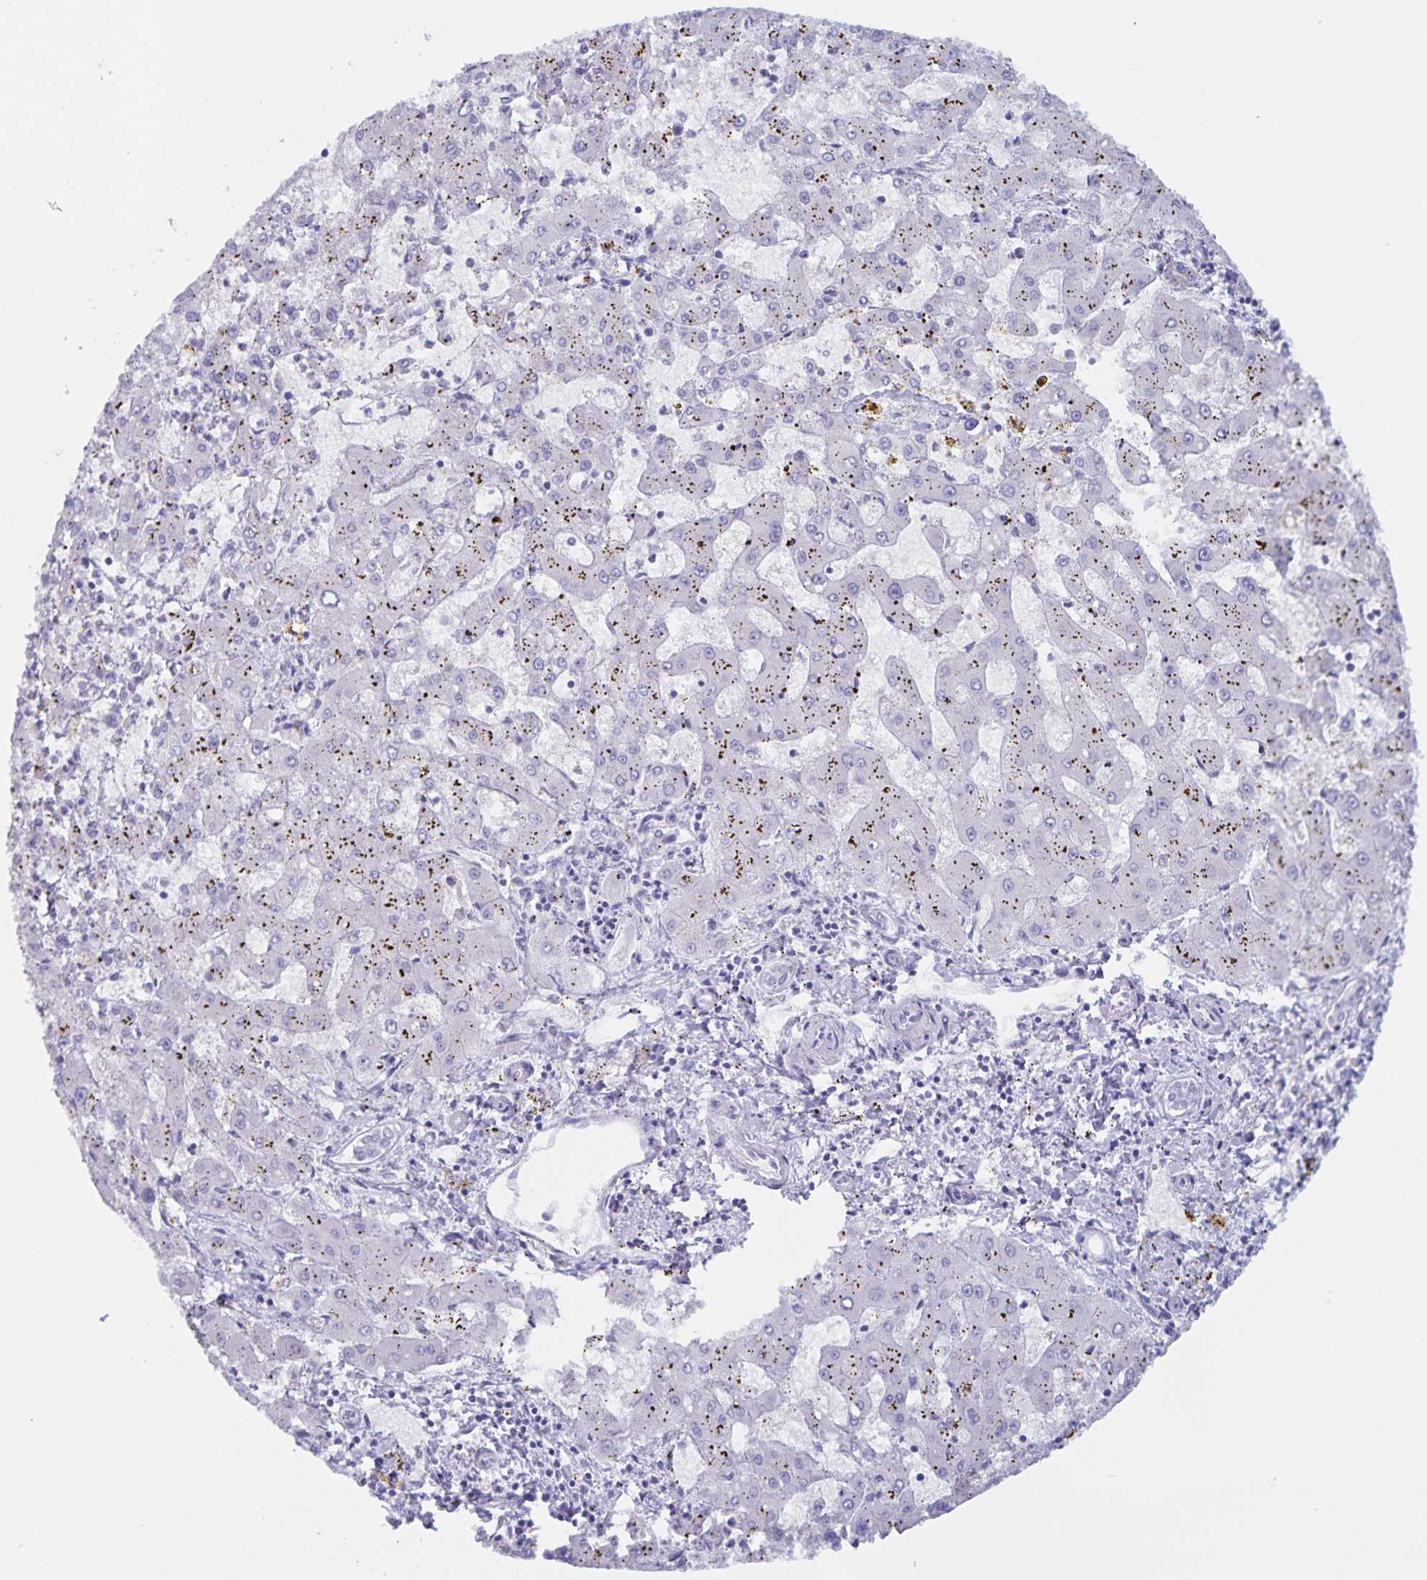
{"staining": {"intensity": "negative", "quantity": "none", "location": "none"}, "tissue": "liver cancer", "cell_type": "Tumor cells", "image_type": "cancer", "snomed": [{"axis": "morphology", "description": "Carcinoma, Hepatocellular, NOS"}, {"axis": "topography", "description": "Liver"}], "caption": "DAB (3,3'-diaminobenzidine) immunohistochemical staining of human hepatocellular carcinoma (liver) reveals no significant staining in tumor cells. (IHC, brightfield microscopy, high magnification).", "gene": "AQP4", "patient": {"sex": "male", "age": 67}}